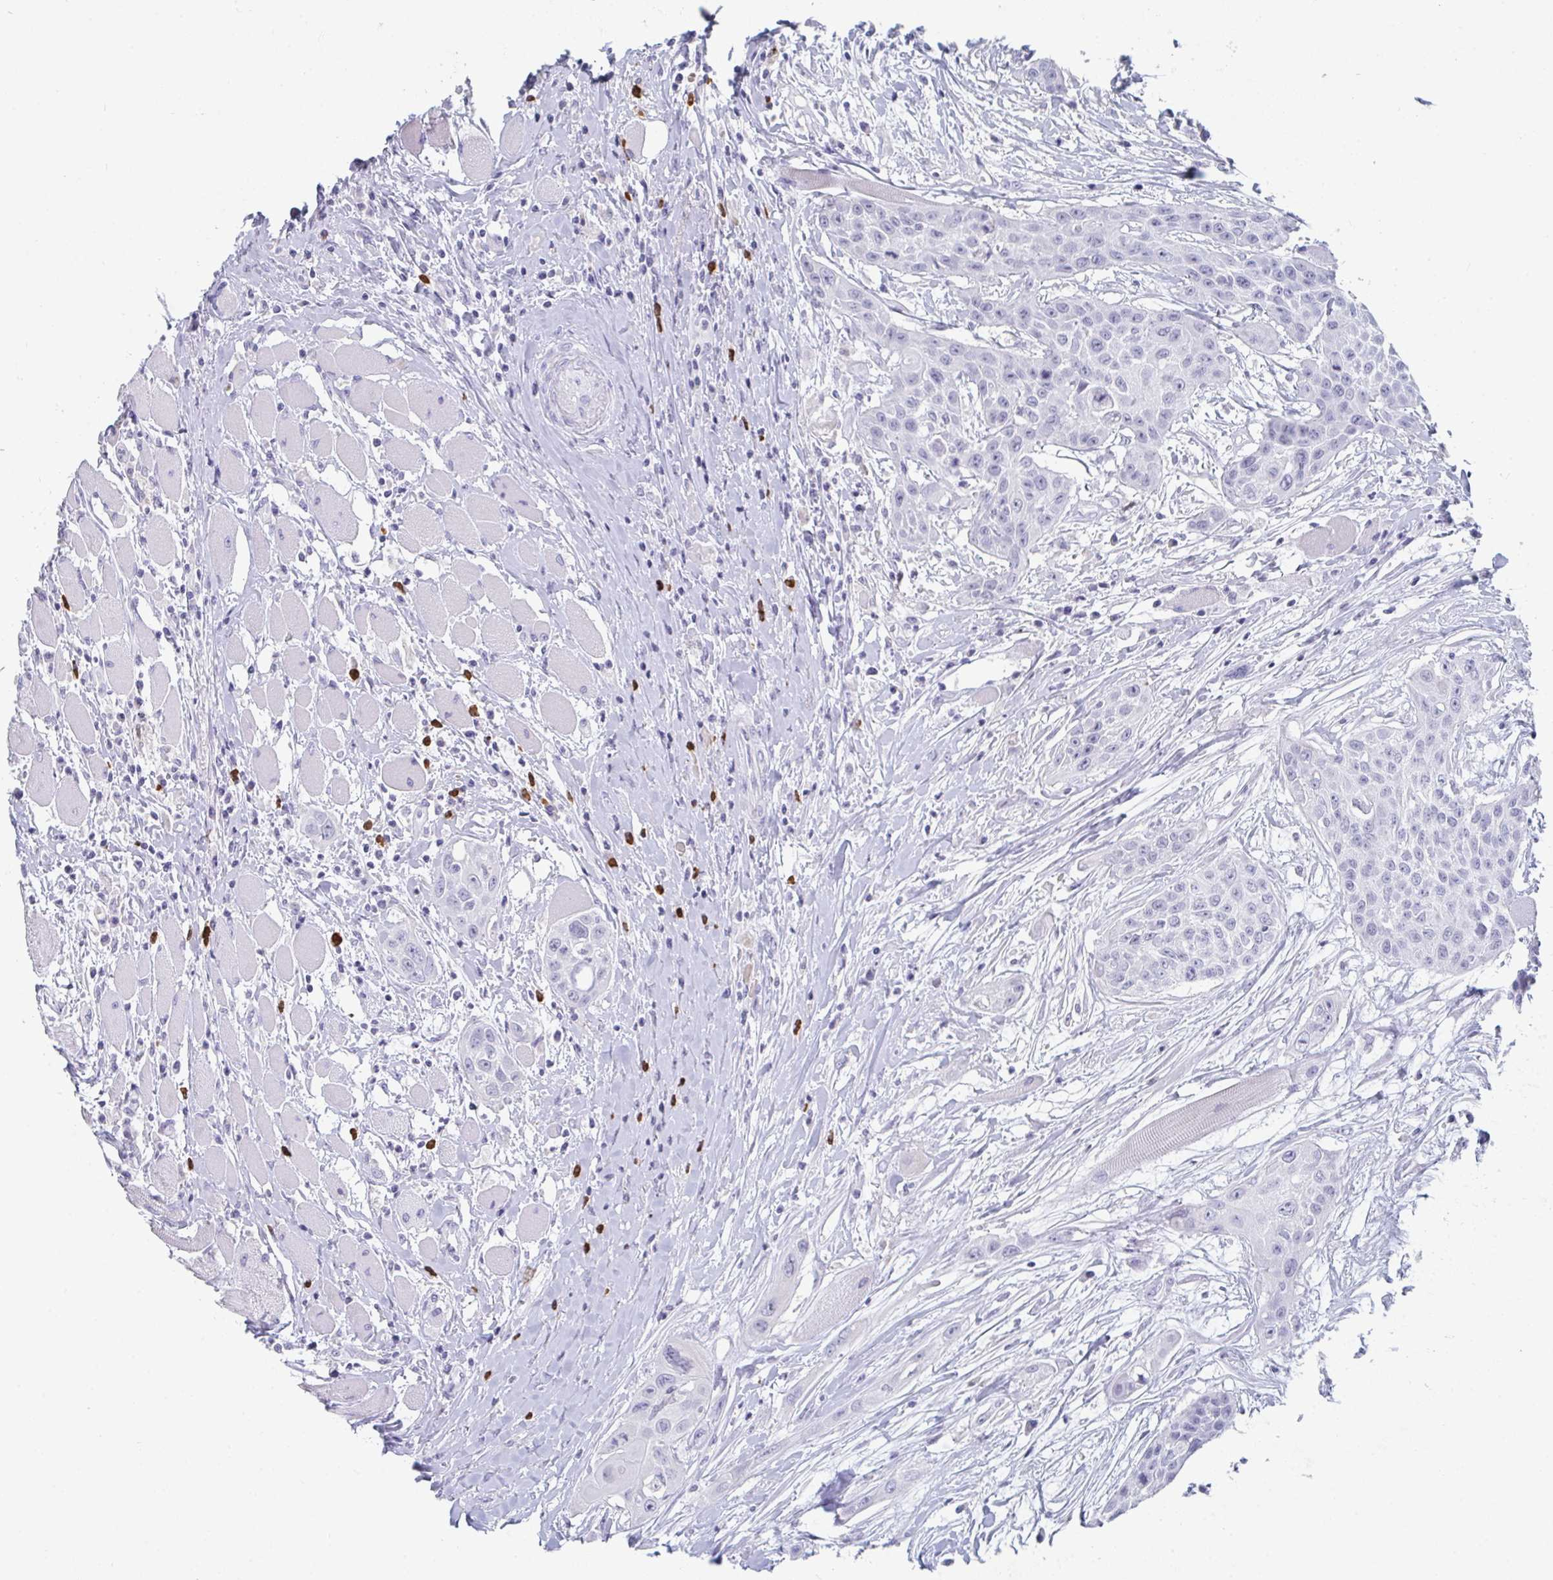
{"staining": {"intensity": "negative", "quantity": "none", "location": "none"}, "tissue": "head and neck cancer", "cell_type": "Tumor cells", "image_type": "cancer", "snomed": [{"axis": "morphology", "description": "Squamous cell carcinoma, NOS"}, {"axis": "topography", "description": "Head-Neck"}], "caption": "A histopathology image of human head and neck cancer is negative for staining in tumor cells.", "gene": "RUBCN", "patient": {"sex": "female", "age": 73}}